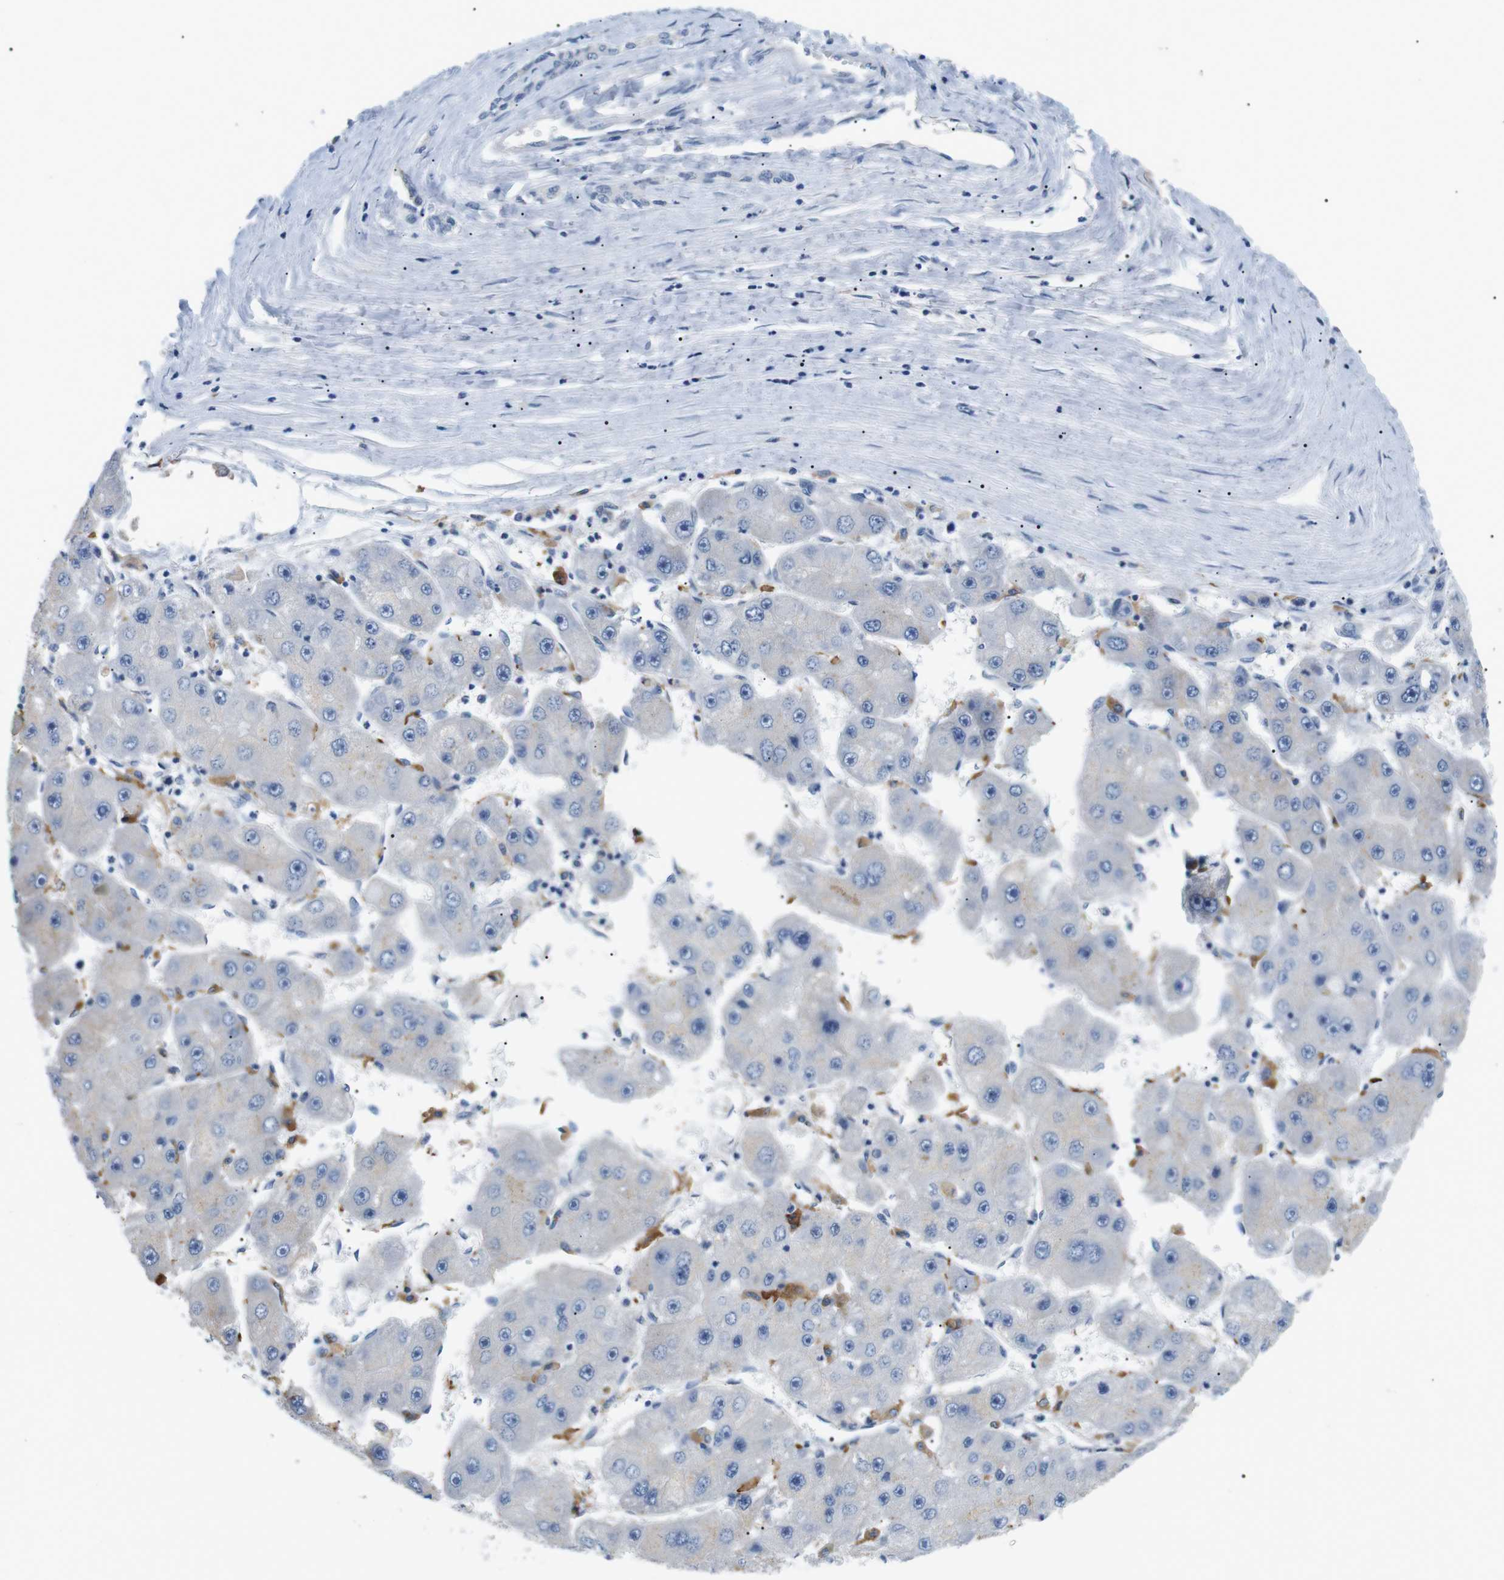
{"staining": {"intensity": "negative", "quantity": "none", "location": "none"}, "tissue": "liver cancer", "cell_type": "Tumor cells", "image_type": "cancer", "snomed": [{"axis": "morphology", "description": "Carcinoma, Hepatocellular, NOS"}, {"axis": "topography", "description": "Liver"}], "caption": "Photomicrograph shows no significant protein staining in tumor cells of liver hepatocellular carcinoma.", "gene": "FCGRT", "patient": {"sex": "female", "age": 61}}